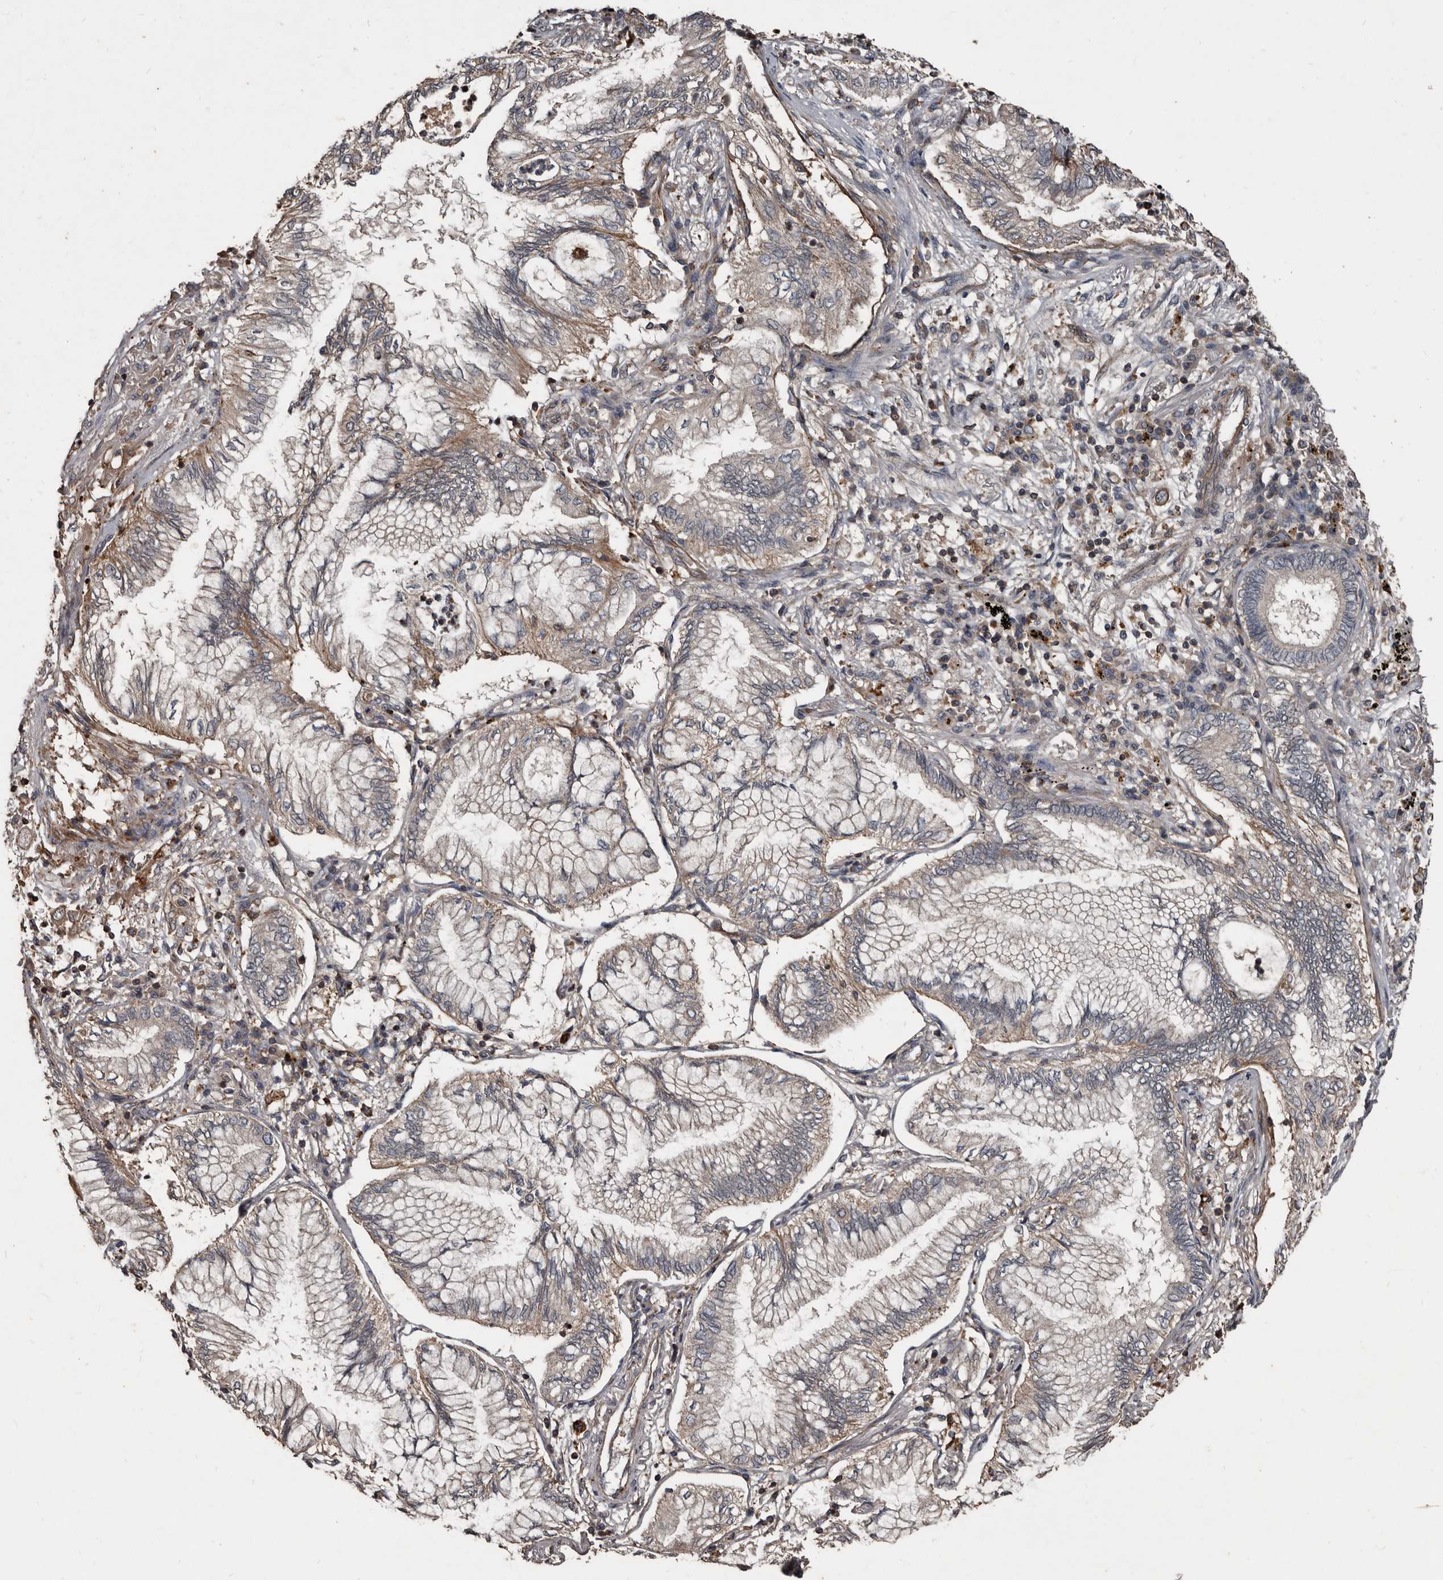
{"staining": {"intensity": "weak", "quantity": "25%-75%", "location": "cytoplasmic/membranous"}, "tissue": "bronchus", "cell_type": "Respiratory epithelial cells", "image_type": "normal", "snomed": [{"axis": "morphology", "description": "Normal tissue, NOS"}, {"axis": "morphology", "description": "Adenocarcinoma, NOS"}, {"axis": "topography", "description": "Bronchus"}, {"axis": "topography", "description": "Lung"}], "caption": "This image displays unremarkable bronchus stained with immunohistochemistry (IHC) to label a protein in brown. The cytoplasmic/membranous of respiratory epithelial cells show weak positivity for the protein. Nuclei are counter-stained blue.", "gene": "GREB1", "patient": {"sex": "female", "age": 70}}